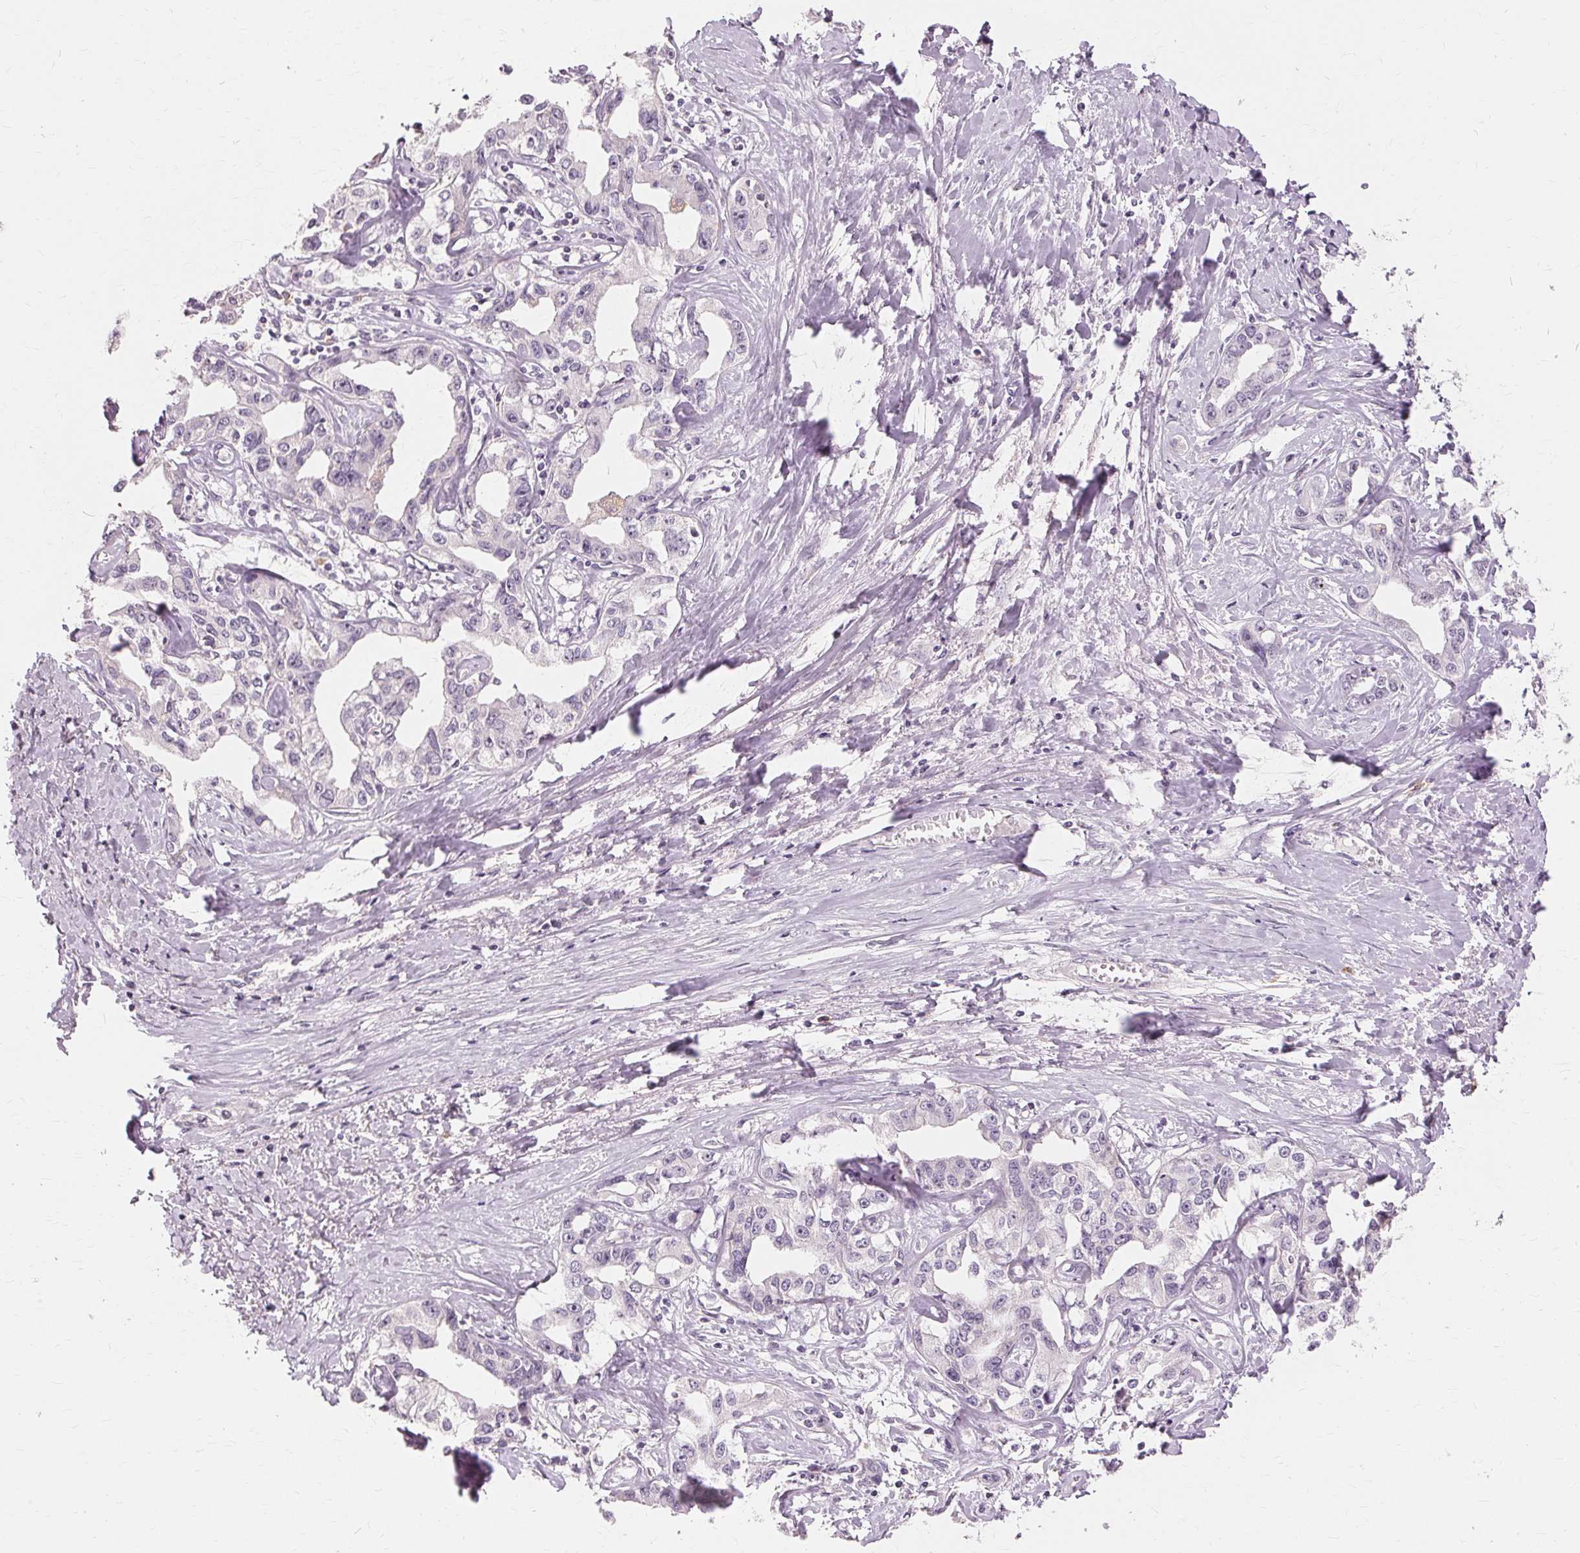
{"staining": {"intensity": "negative", "quantity": "none", "location": "none"}, "tissue": "liver cancer", "cell_type": "Tumor cells", "image_type": "cancer", "snomed": [{"axis": "morphology", "description": "Cholangiocarcinoma"}, {"axis": "topography", "description": "Liver"}], "caption": "Cholangiocarcinoma (liver) stained for a protein using immunohistochemistry (IHC) demonstrates no expression tumor cells.", "gene": "SIGLEC6", "patient": {"sex": "male", "age": 59}}